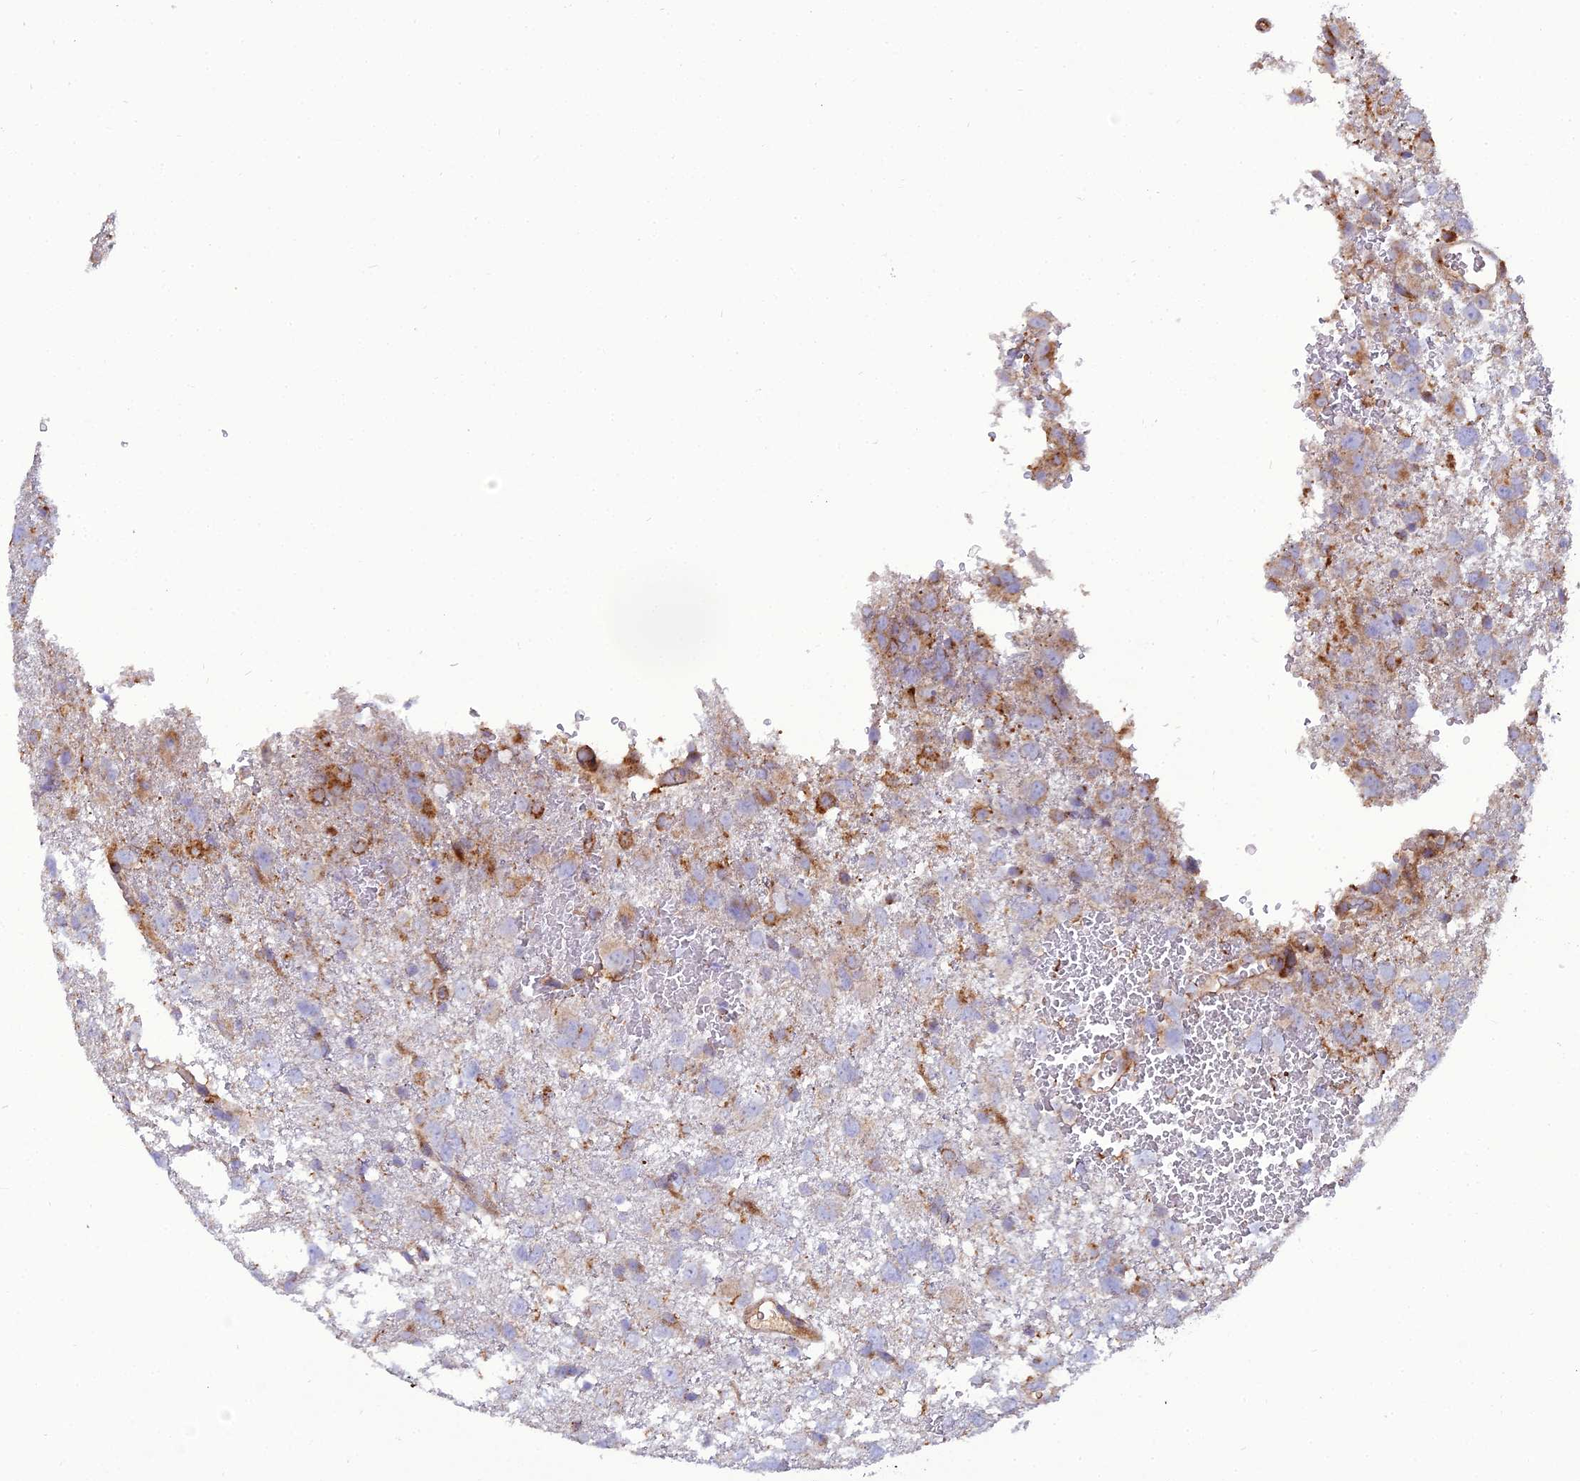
{"staining": {"intensity": "moderate", "quantity": "<25%", "location": "cytoplasmic/membranous"}, "tissue": "glioma", "cell_type": "Tumor cells", "image_type": "cancer", "snomed": [{"axis": "morphology", "description": "Glioma, malignant, High grade"}, {"axis": "topography", "description": "Brain"}], "caption": "Moderate cytoplasmic/membranous protein expression is present in about <25% of tumor cells in glioma.", "gene": "LNPEP", "patient": {"sex": "male", "age": 61}}